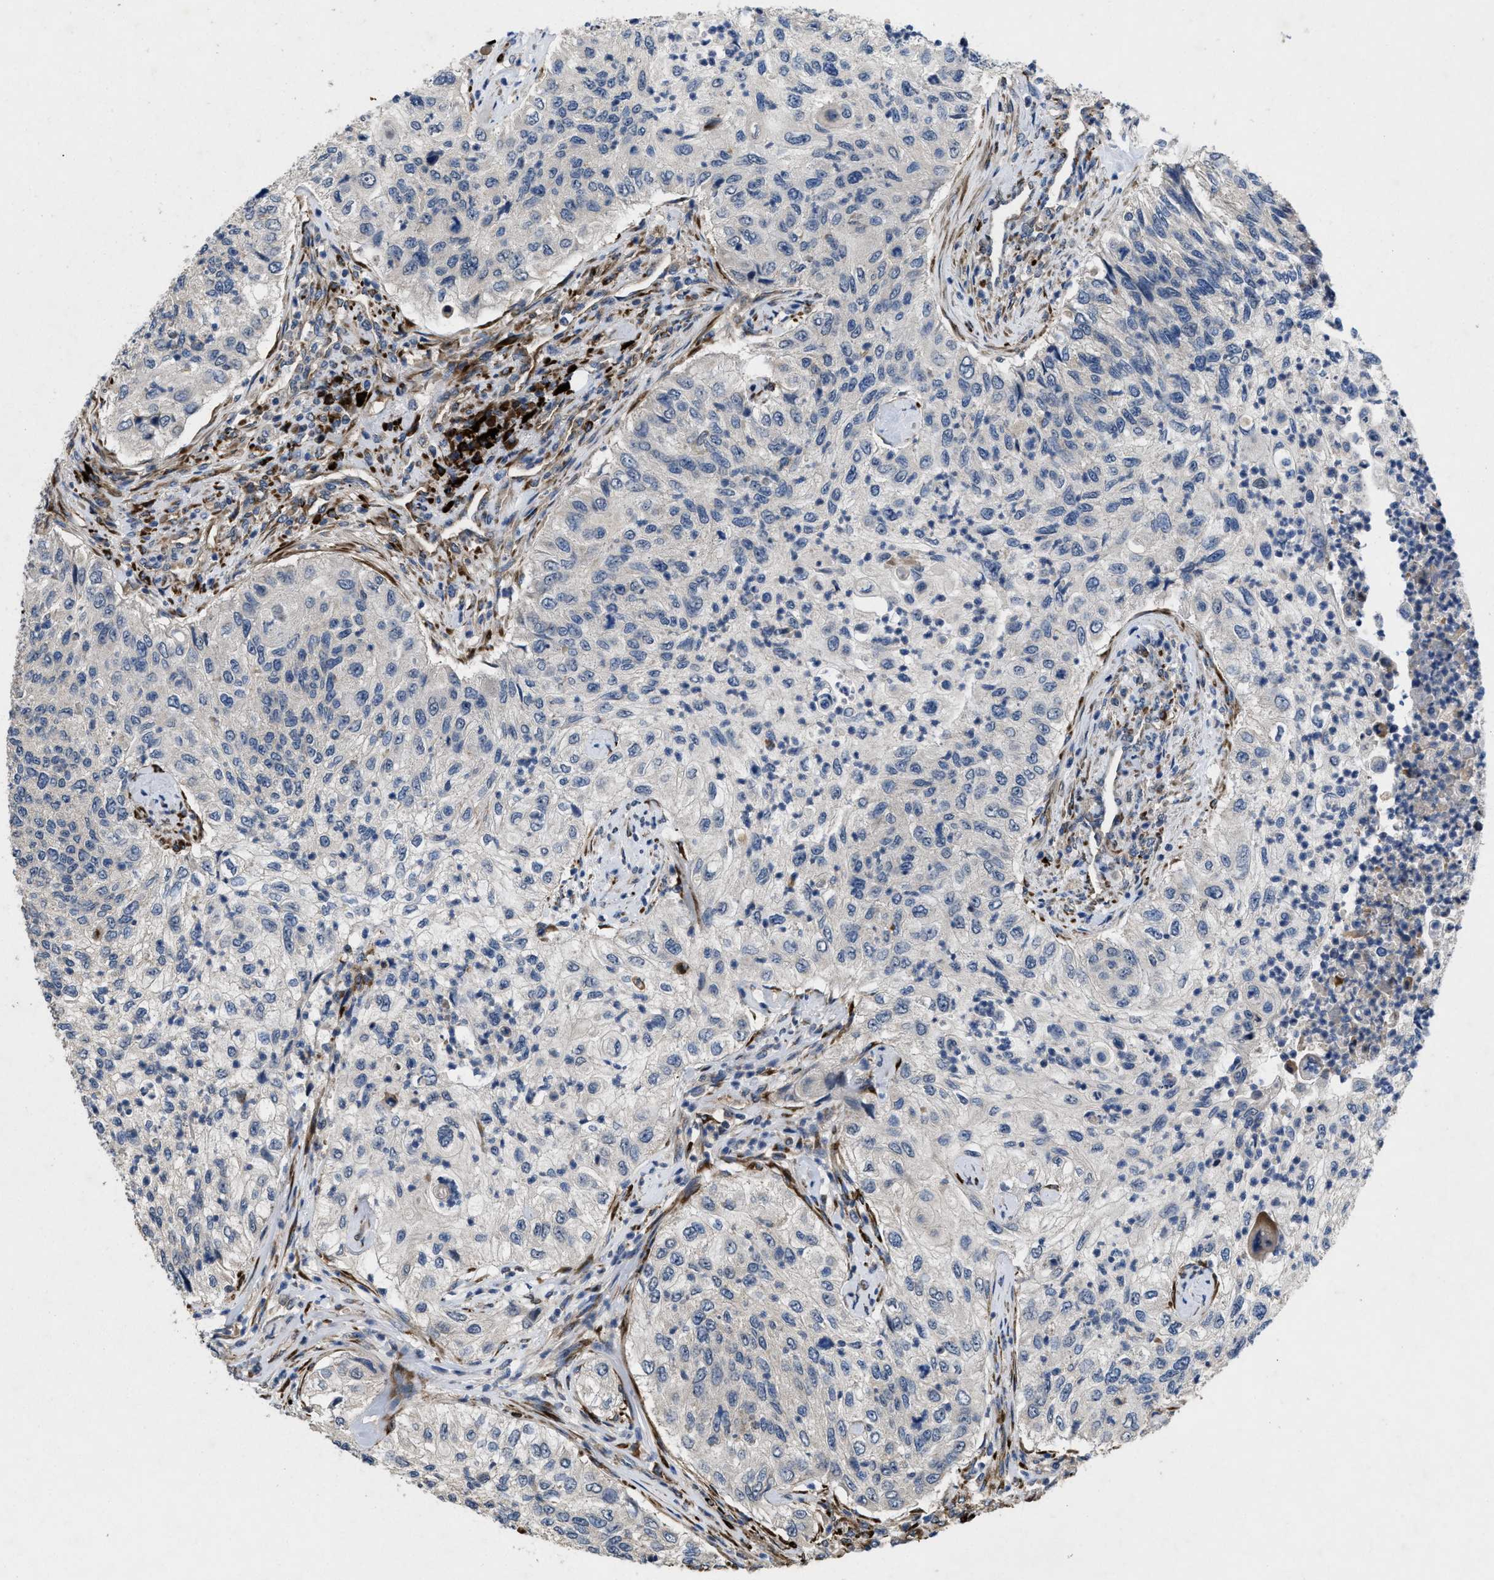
{"staining": {"intensity": "negative", "quantity": "none", "location": "none"}, "tissue": "urothelial cancer", "cell_type": "Tumor cells", "image_type": "cancer", "snomed": [{"axis": "morphology", "description": "Urothelial carcinoma, High grade"}, {"axis": "topography", "description": "Urinary bladder"}], "caption": "Tumor cells are negative for brown protein staining in urothelial cancer. The staining was performed using DAB to visualize the protein expression in brown, while the nuclei were stained in blue with hematoxylin (Magnification: 20x).", "gene": "HSPA12B", "patient": {"sex": "female", "age": 60}}